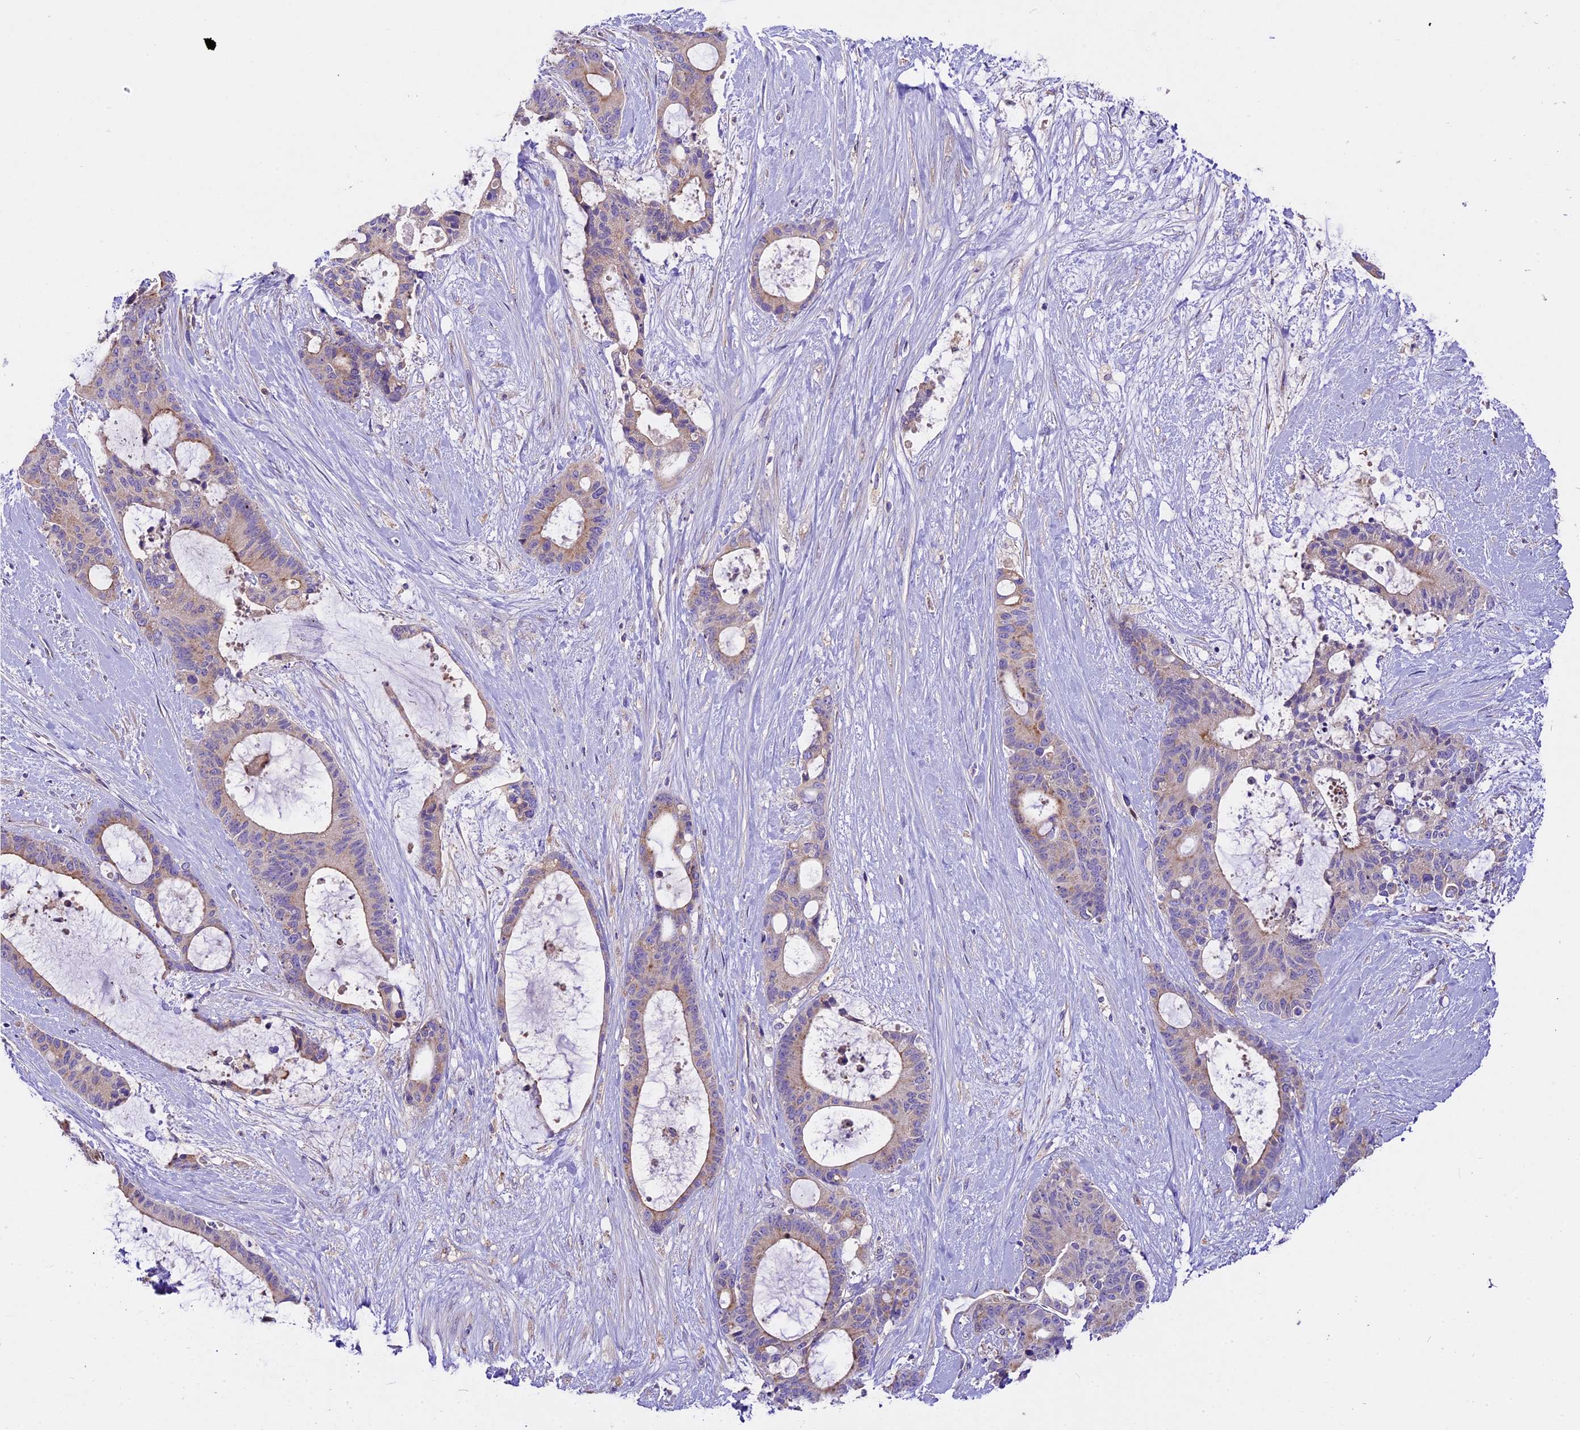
{"staining": {"intensity": "weak", "quantity": "<25%", "location": "cytoplasmic/membranous"}, "tissue": "liver cancer", "cell_type": "Tumor cells", "image_type": "cancer", "snomed": [{"axis": "morphology", "description": "Normal tissue, NOS"}, {"axis": "morphology", "description": "Cholangiocarcinoma"}, {"axis": "topography", "description": "Liver"}, {"axis": "topography", "description": "Peripheral nerve tissue"}], "caption": "There is no significant staining in tumor cells of liver cancer (cholangiocarcinoma). Brightfield microscopy of immunohistochemistry (IHC) stained with DAB (3,3'-diaminobenzidine) (brown) and hematoxylin (blue), captured at high magnification.", "gene": "PEMT", "patient": {"sex": "female", "age": 73}}